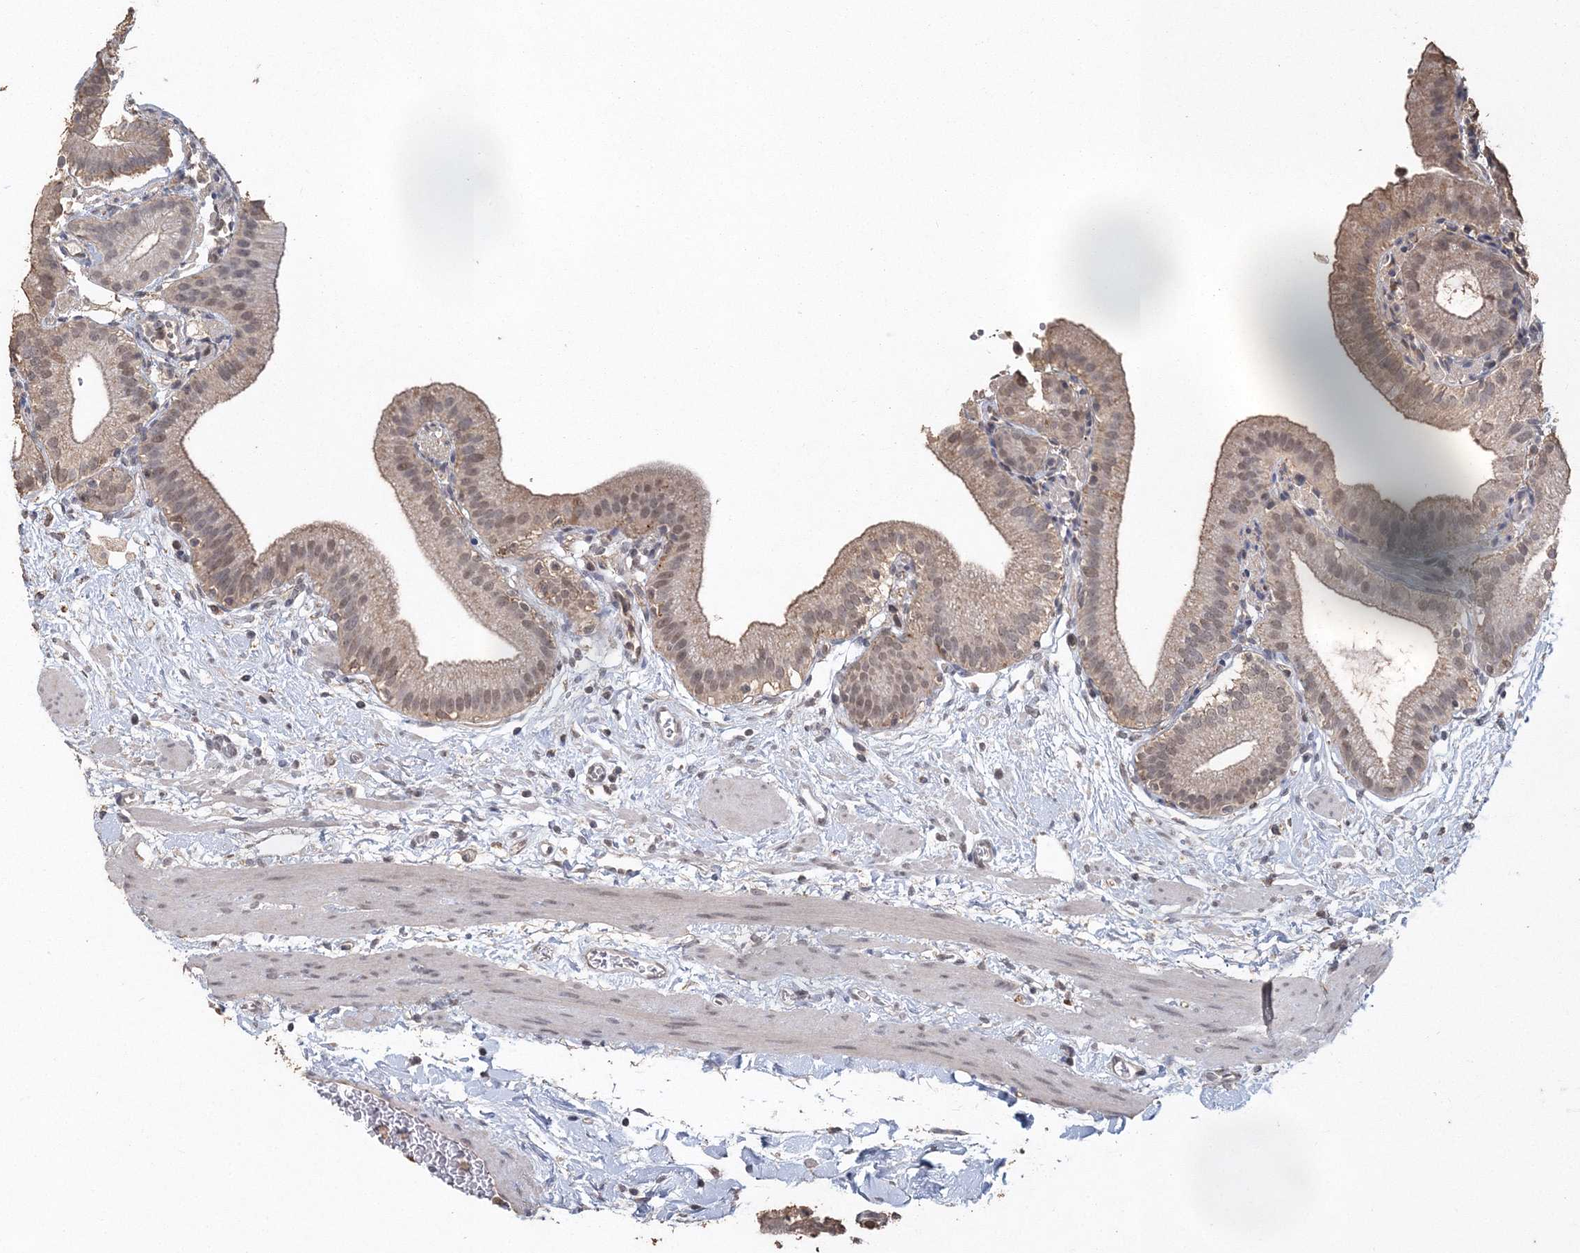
{"staining": {"intensity": "weak", "quantity": ">75%", "location": "cytoplasmic/membranous,nuclear"}, "tissue": "gallbladder", "cell_type": "Glandular cells", "image_type": "normal", "snomed": [{"axis": "morphology", "description": "Normal tissue, NOS"}, {"axis": "topography", "description": "Gallbladder"}], "caption": "Immunohistochemistry (IHC) micrograph of unremarkable human gallbladder stained for a protein (brown), which displays low levels of weak cytoplasmic/membranous,nuclear staining in about >75% of glandular cells.", "gene": "UIMC1", "patient": {"sex": "male", "age": 55}}